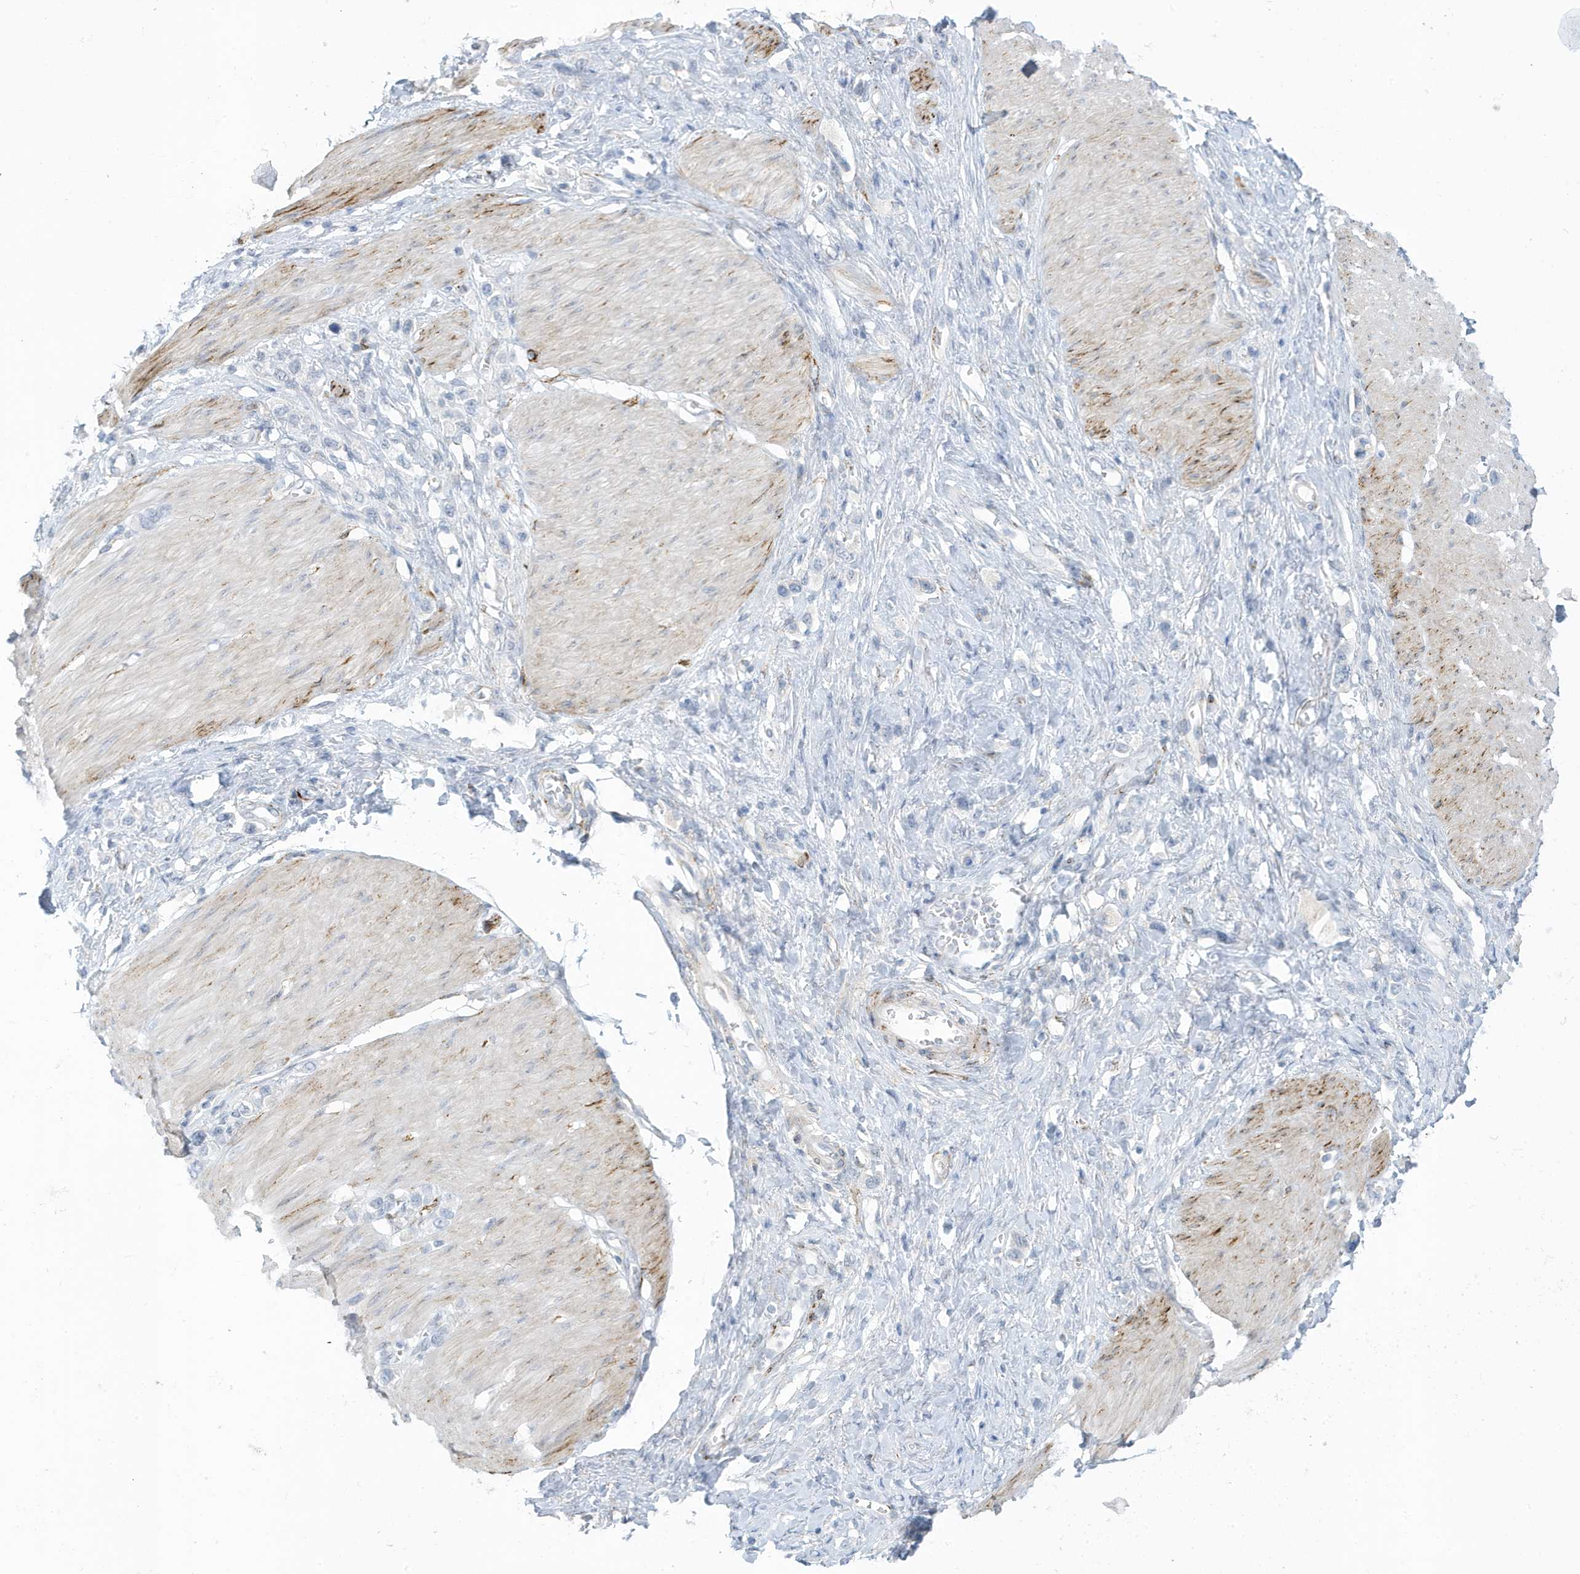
{"staining": {"intensity": "negative", "quantity": "none", "location": "none"}, "tissue": "stomach cancer", "cell_type": "Tumor cells", "image_type": "cancer", "snomed": [{"axis": "morphology", "description": "Normal tissue, NOS"}, {"axis": "morphology", "description": "Adenocarcinoma, NOS"}, {"axis": "topography", "description": "Stomach, upper"}, {"axis": "topography", "description": "Stomach"}], "caption": "IHC of human stomach adenocarcinoma shows no expression in tumor cells. (DAB immunohistochemistry with hematoxylin counter stain).", "gene": "PERM1", "patient": {"sex": "female", "age": 65}}